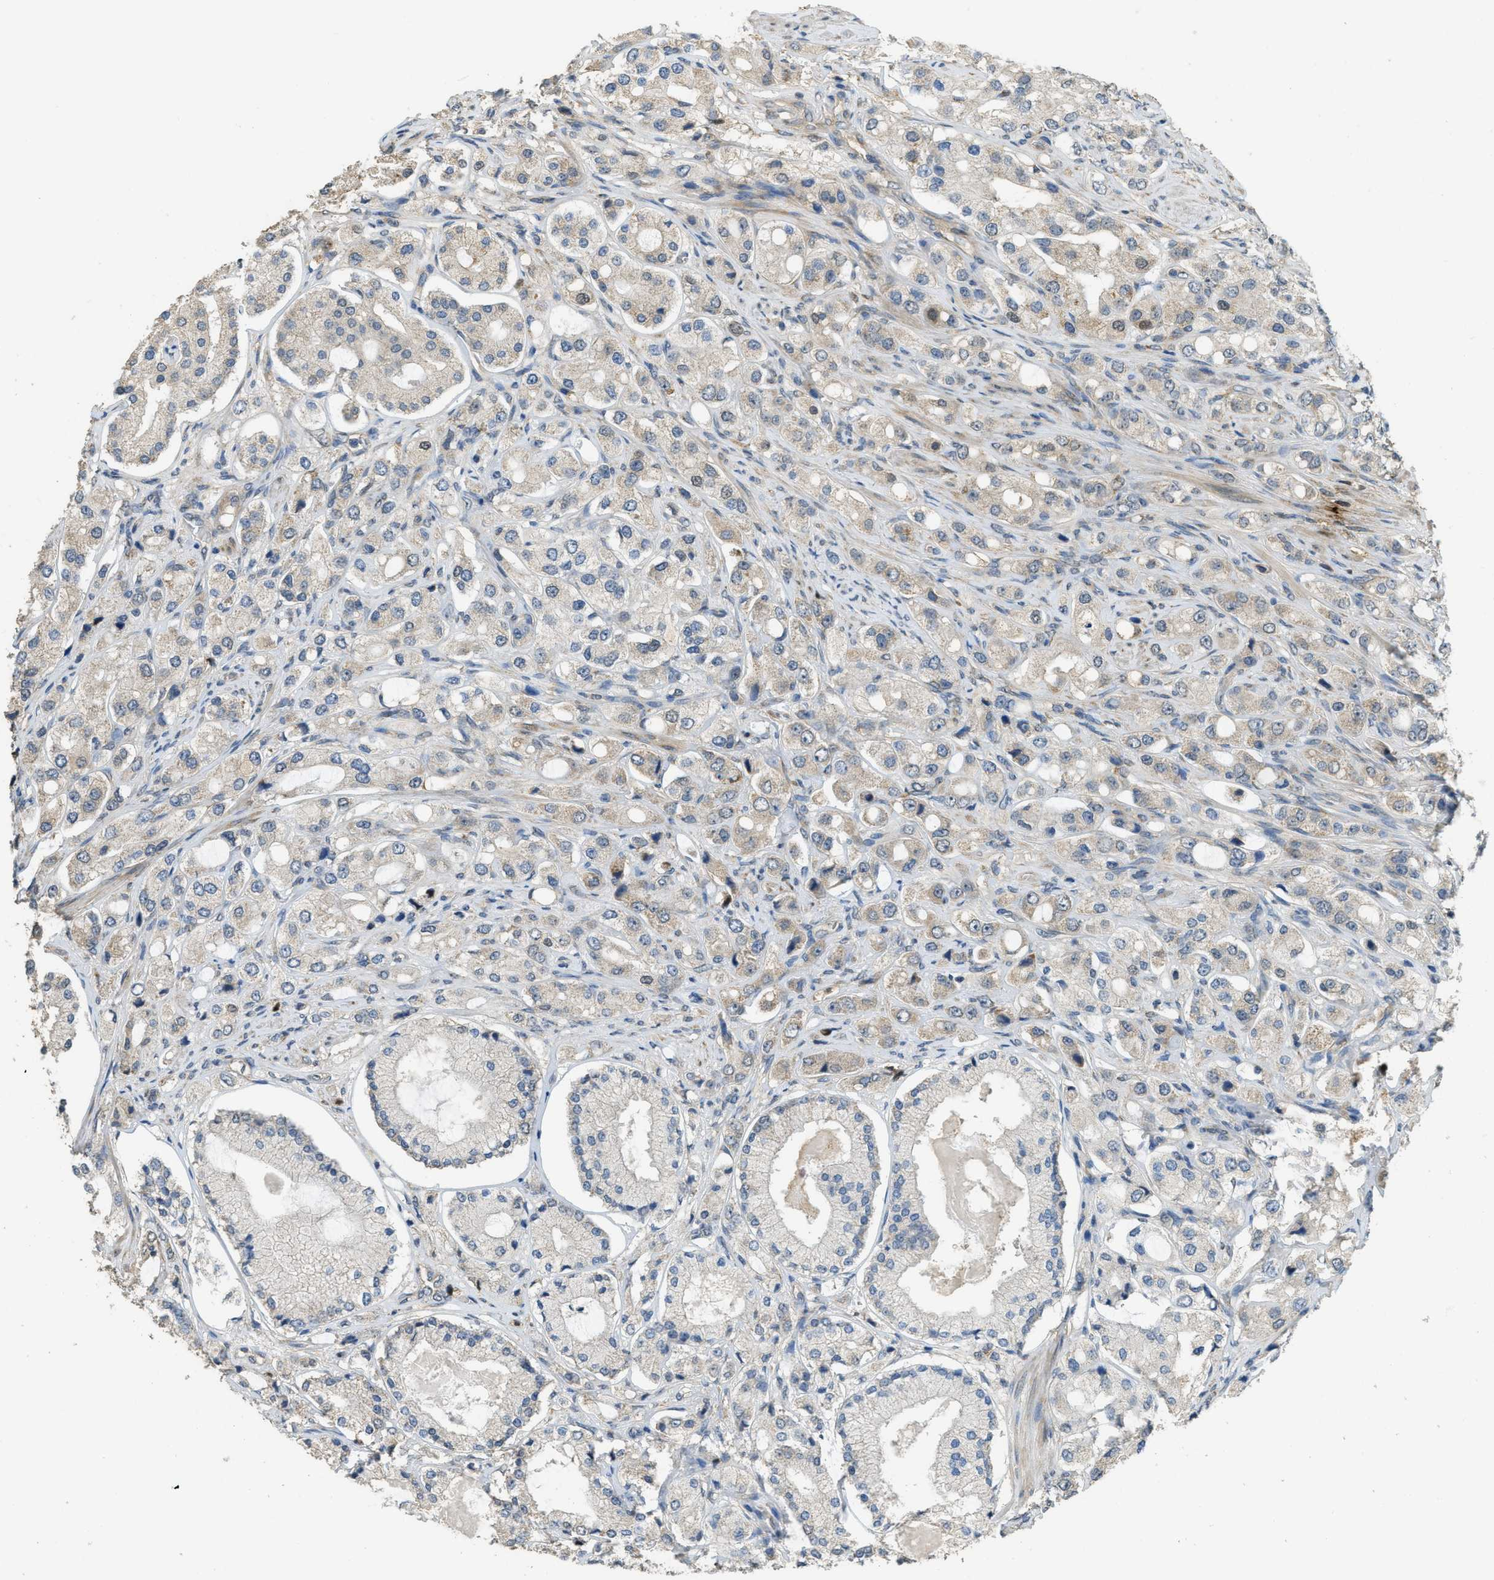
{"staining": {"intensity": "weak", "quantity": "<25%", "location": "cytoplasmic/membranous"}, "tissue": "prostate cancer", "cell_type": "Tumor cells", "image_type": "cancer", "snomed": [{"axis": "morphology", "description": "Adenocarcinoma, High grade"}, {"axis": "topography", "description": "Prostate"}], "caption": "Tumor cells are negative for brown protein staining in prostate cancer.", "gene": "IGF2BP2", "patient": {"sex": "male", "age": 65}}